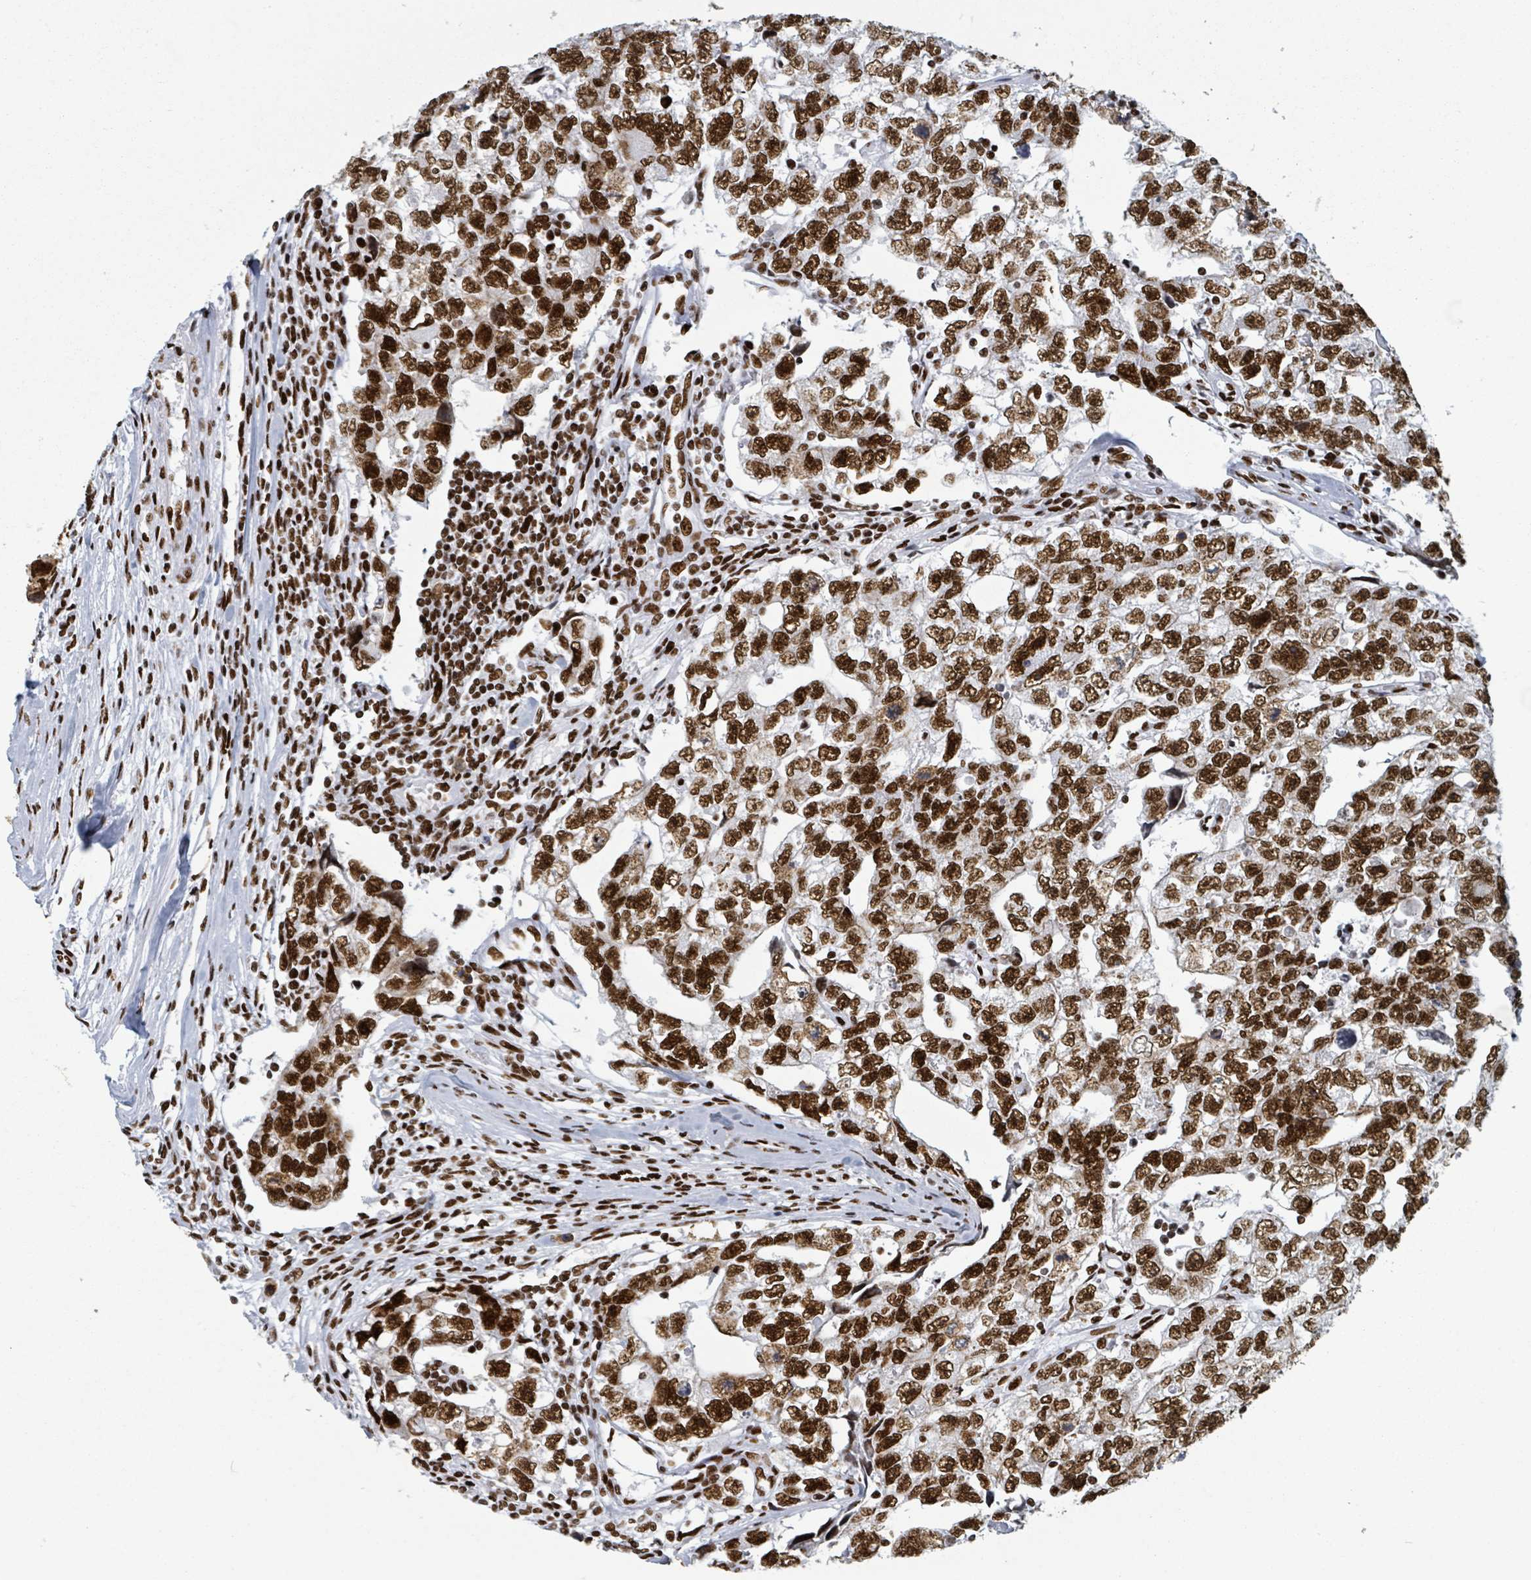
{"staining": {"intensity": "strong", "quantity": ">75%", "location": "nuclear"}, "tissue": "testis cancer", "cell_type": "Tumor cells", "image_type": "cancer", "snomed": [{"axis": "morphology", "description": "Carcinoma, Embryonal, NOS"}, {"axis": "topography", "description": "Testis"}], "caption": "Testis cancer (embryonal carcinoma) stained for a protein exhibits strong nuclear positivity in tumor cells. The protein is shown in brown color, while the nuclei are stained blue.", "gene": "DHX16", "patient": {"sex": "male", "age": 22}}